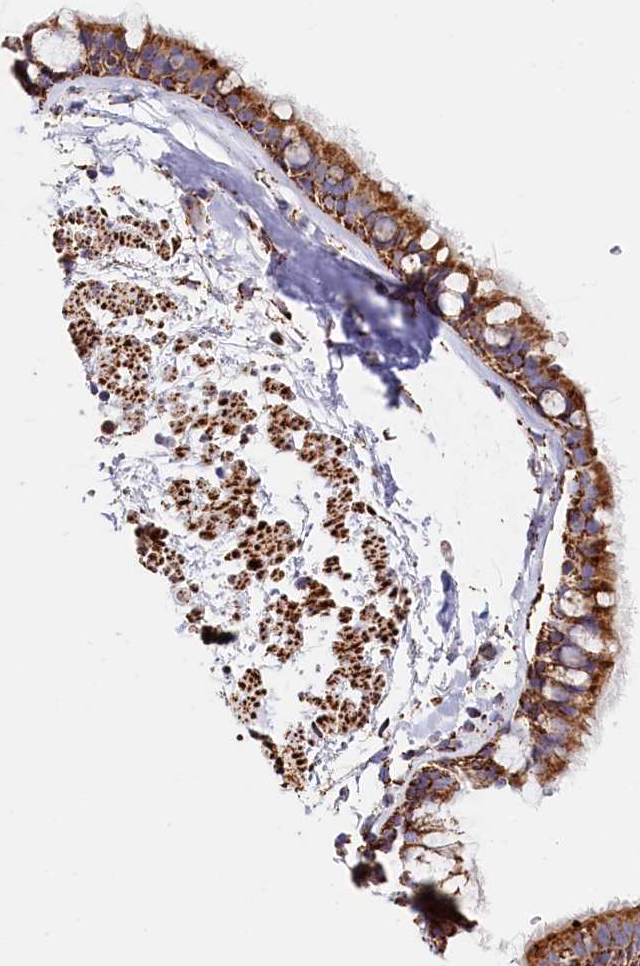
{"staining": {"intensity": "strong", "quantity": ">75%", "location": "cytoplasmic/membranous"}, "tissue": "bronchus", "cell_type": "Respiratory epithelial cells", "image_type": "normal", "snomed": [{"axis": "morphology", "description": "Normal tissue, NOS"}, {"axis": "topography", "description": "Bronchus"}], "caption": "Unremarkable bronchus was stained to show a protein in brown. There is high levels of strong cytoplasmic/membranous positivity in about >75% of respiratory epithelial cells. (DAB IHC with brightfield microscopy, high magnification).", "gene": "AKTIP", "patient": {"sex": "male", "age": 65}}